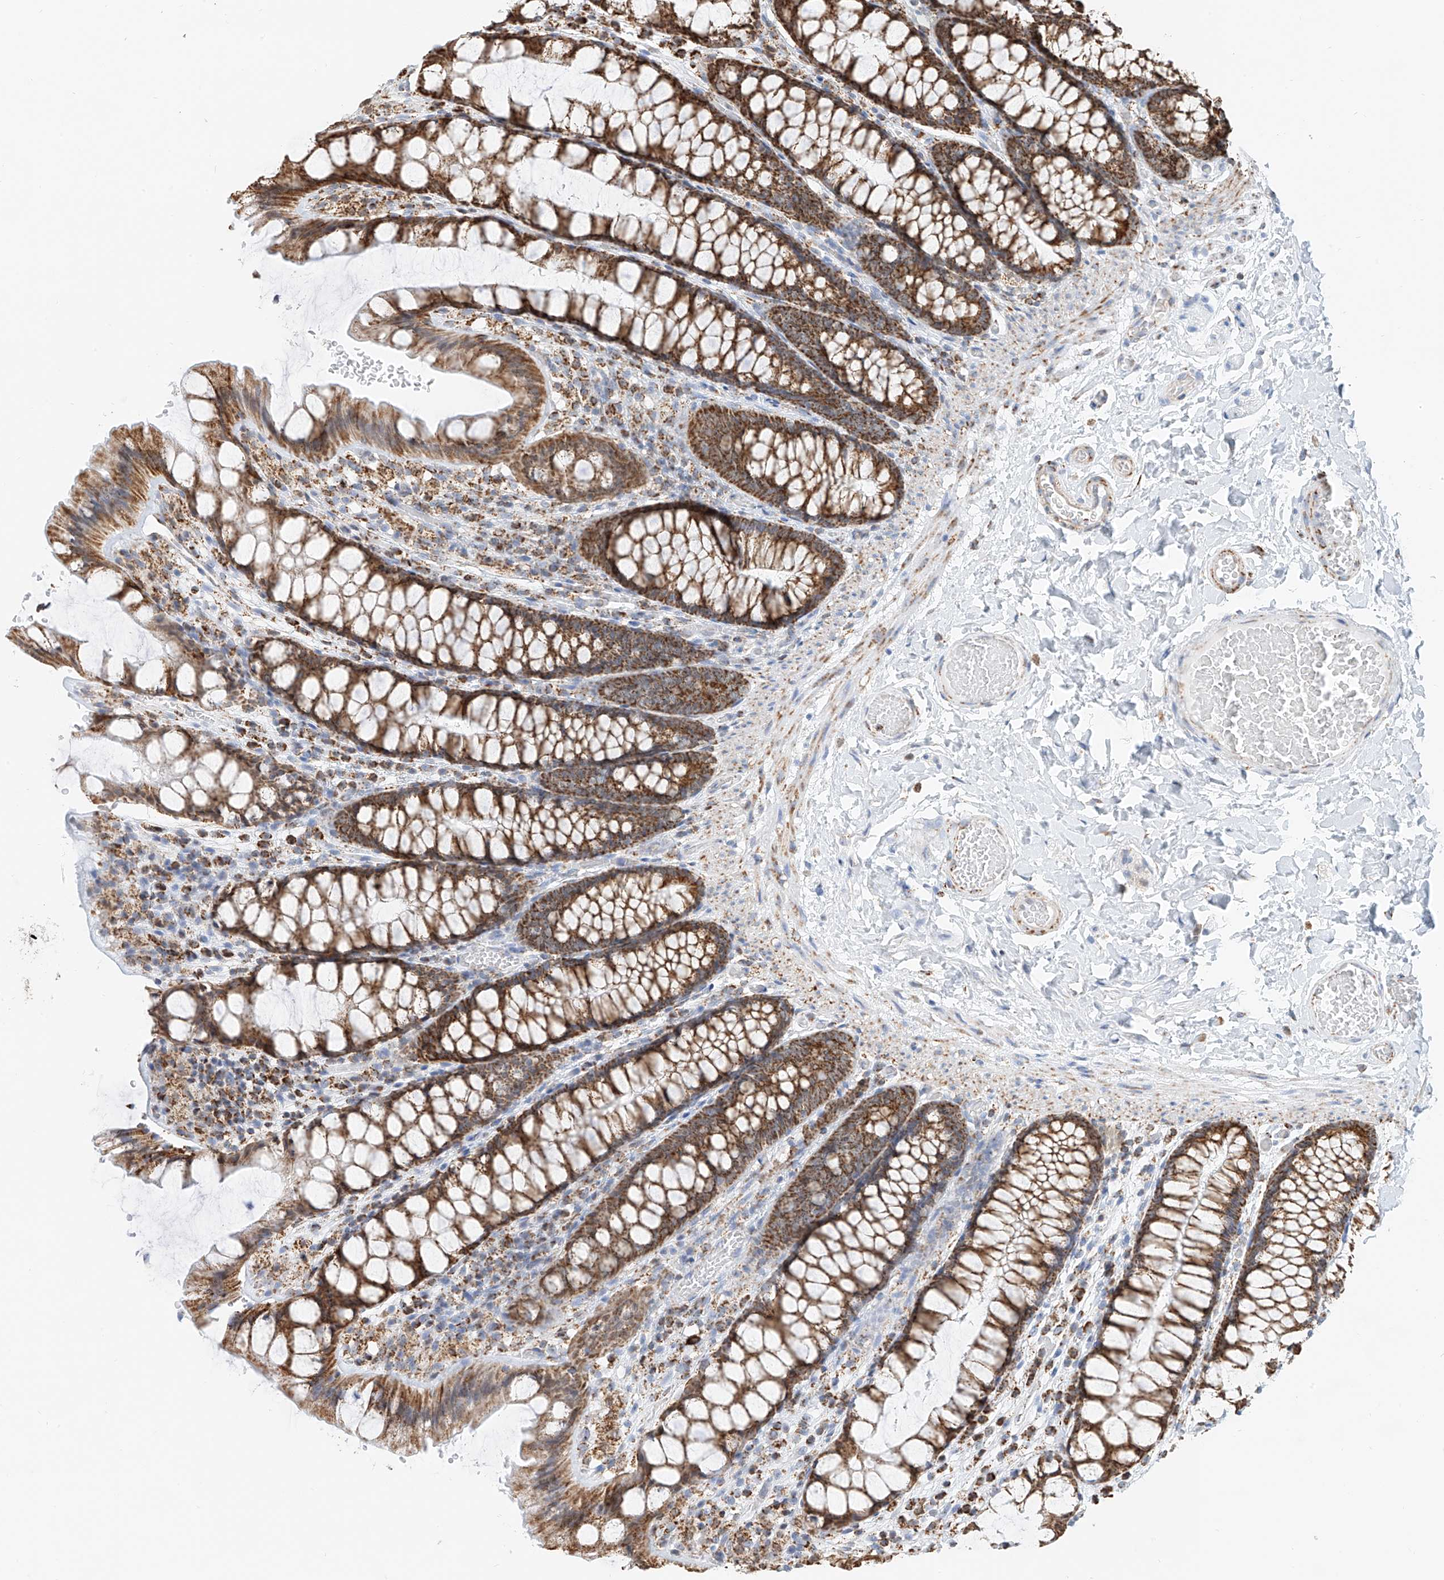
{"staining": {"intensity": "negative", "quantity": "none", "location": "none"}, "tissue": "colon", "cell_type": "Endothelial cells", "image_type": "normal", "snomed": [{"axis": "morphology", "description": "Normal tissue, NOS"}, {"axis": "topography", "description": "Colon"}], "caption": "An immunohistochemistry histopathology image of normal colon is shown. There is no staining in endothelial cells of colon. The staining is performed using DAB brown chromogen with nuclei counter-stained in using hematoxylin.", "gene": "PPA2", "patient": {"sex": "male", "age": 47}}